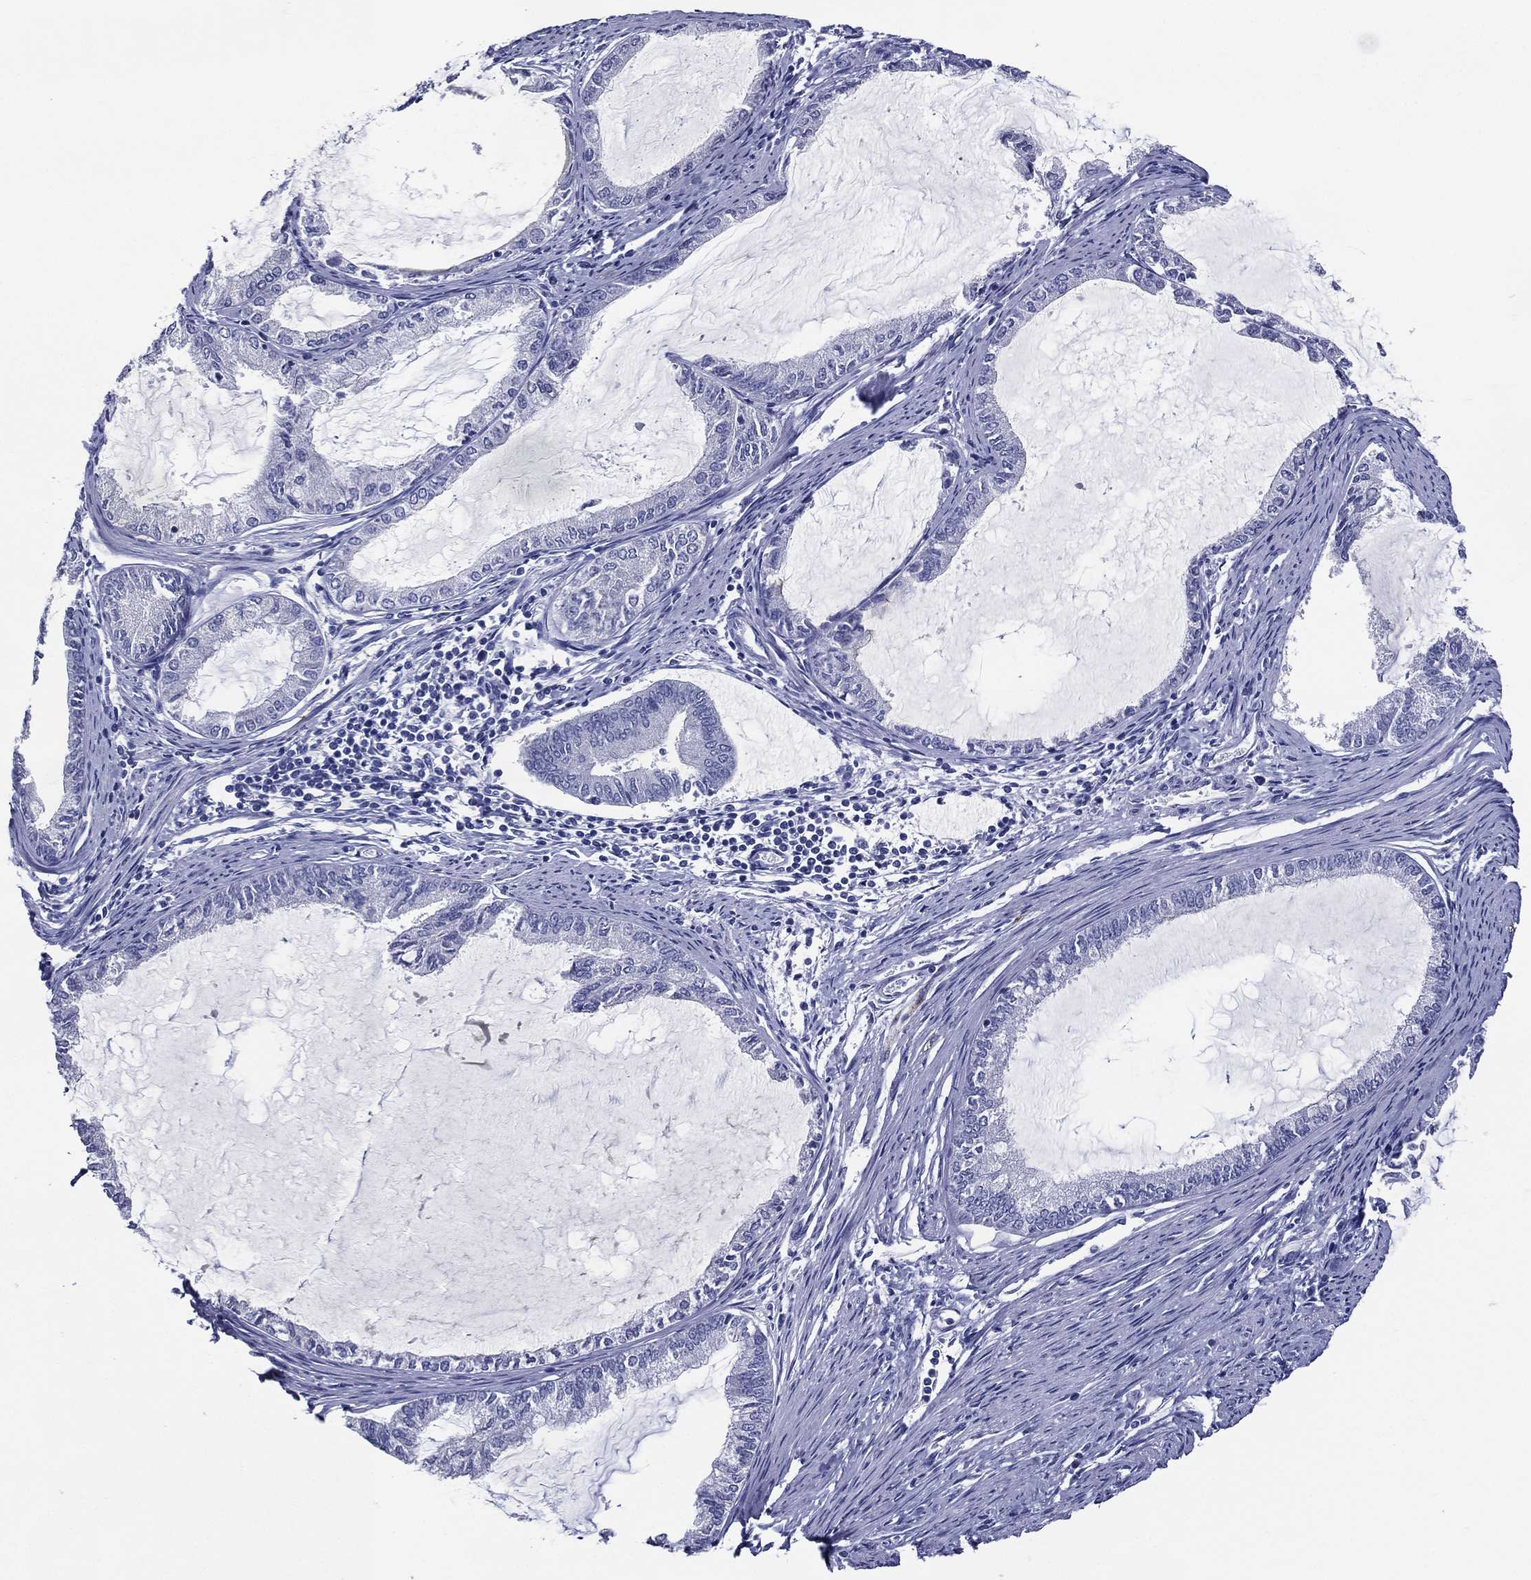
{"staining": {"intensity": "negative", "quantity": "none", "location": "none"}, "tissue": "endometrial cancer", "cell_type": "Tumor cells", "image_type": "cancer", "snomed": [{"axis": "morphology", "description": "Adenocarcinoma, NOS"}, {"axis": "topography", "description": "Endometrium"}], "caption": "Immunohistochemistry of human adenocarcinoma (endometrial) displays no positivity in tumor cells.", "gene": "ACE2", "patient": {"sex": "female", "age": 86}}